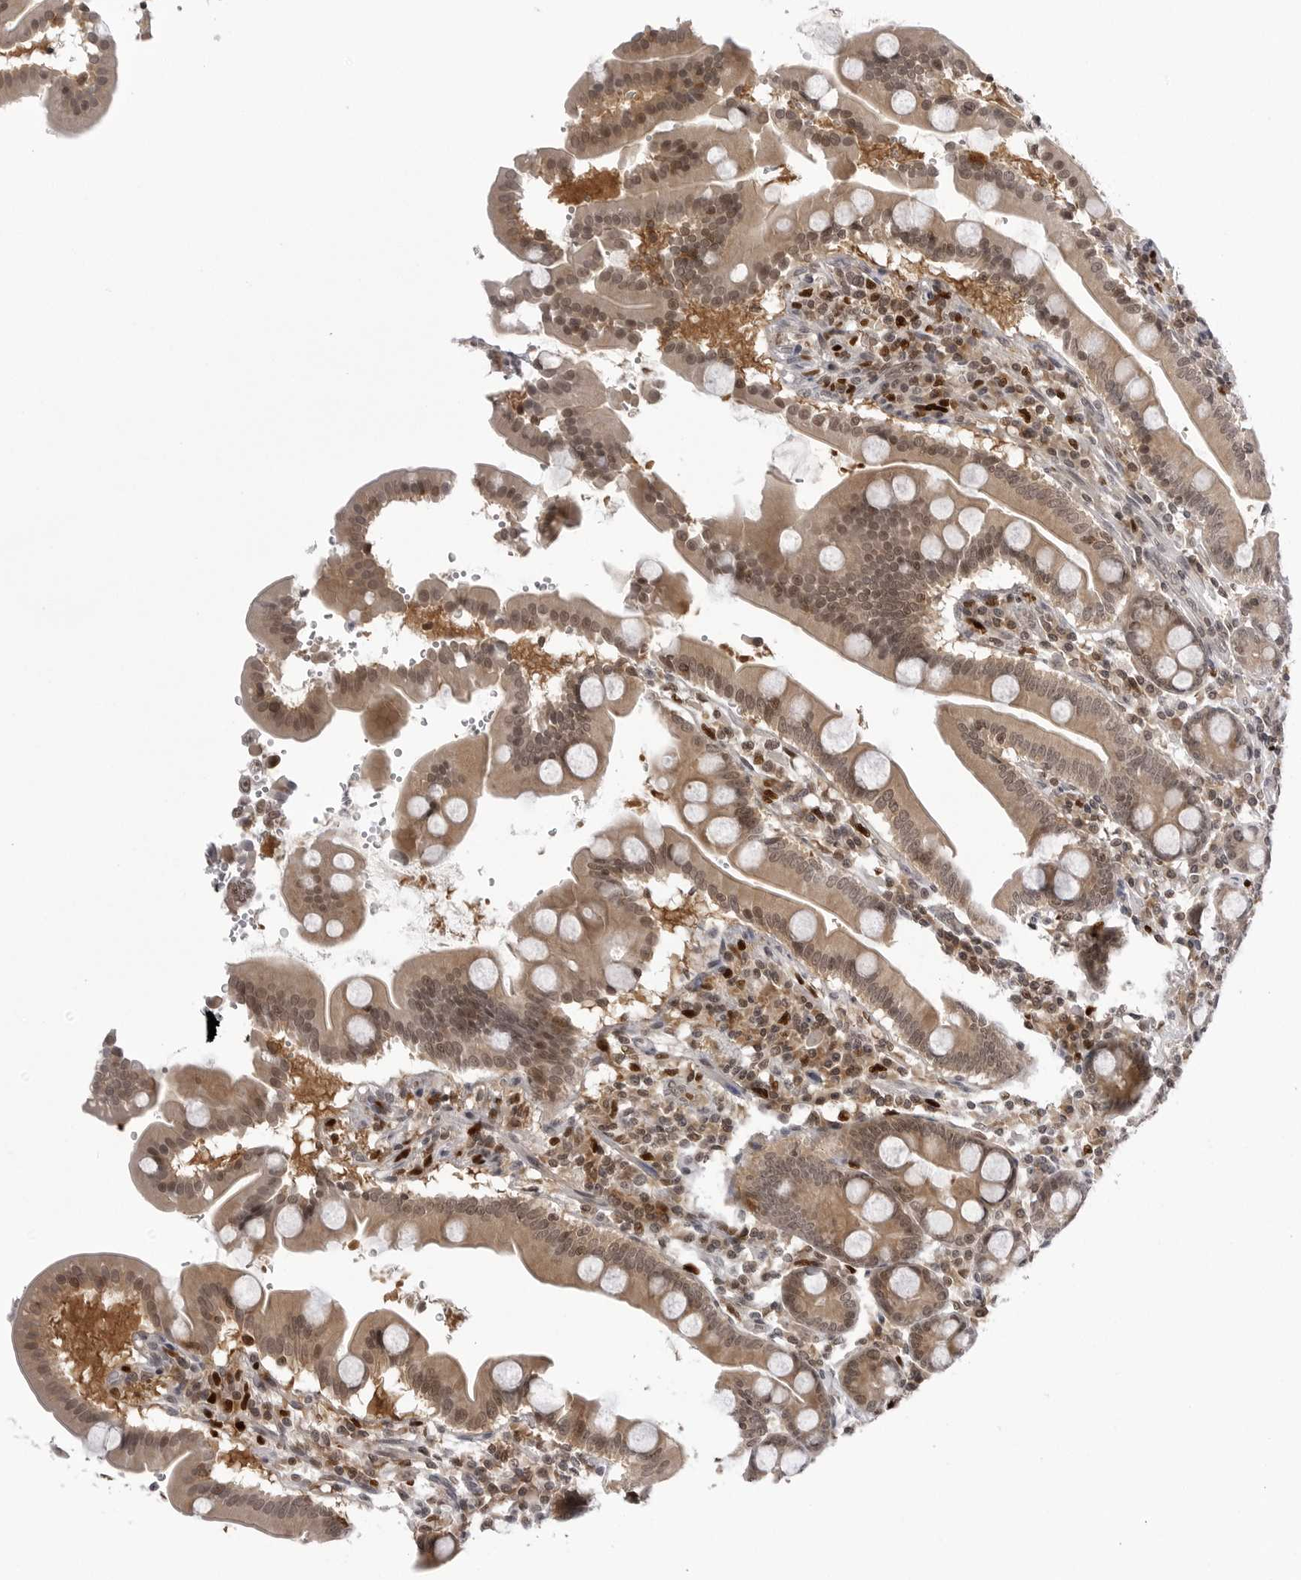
{"staining": {"intensity": "moderate", "quantity": ">75%", "location": "cytoplasmic/membranous,nuclear"}, "tissue": "duodenum", "cell_type": "Glandular cells", "image_type": "normal", "snomed": [{"axis": "morphology", "description": "Normal tissue, NOS"}, {"axis": "topography", "description": "Duodenum"}], "caption": "A micrograph showing moderate cytoplasmic/membranous,nuclear expression in about >75% of glandular cells in benign duodenum, as visualized by brown immunohistochemical staining.", "gene": "PTK2B", "patient": {"sex": "male", "age": 50}}